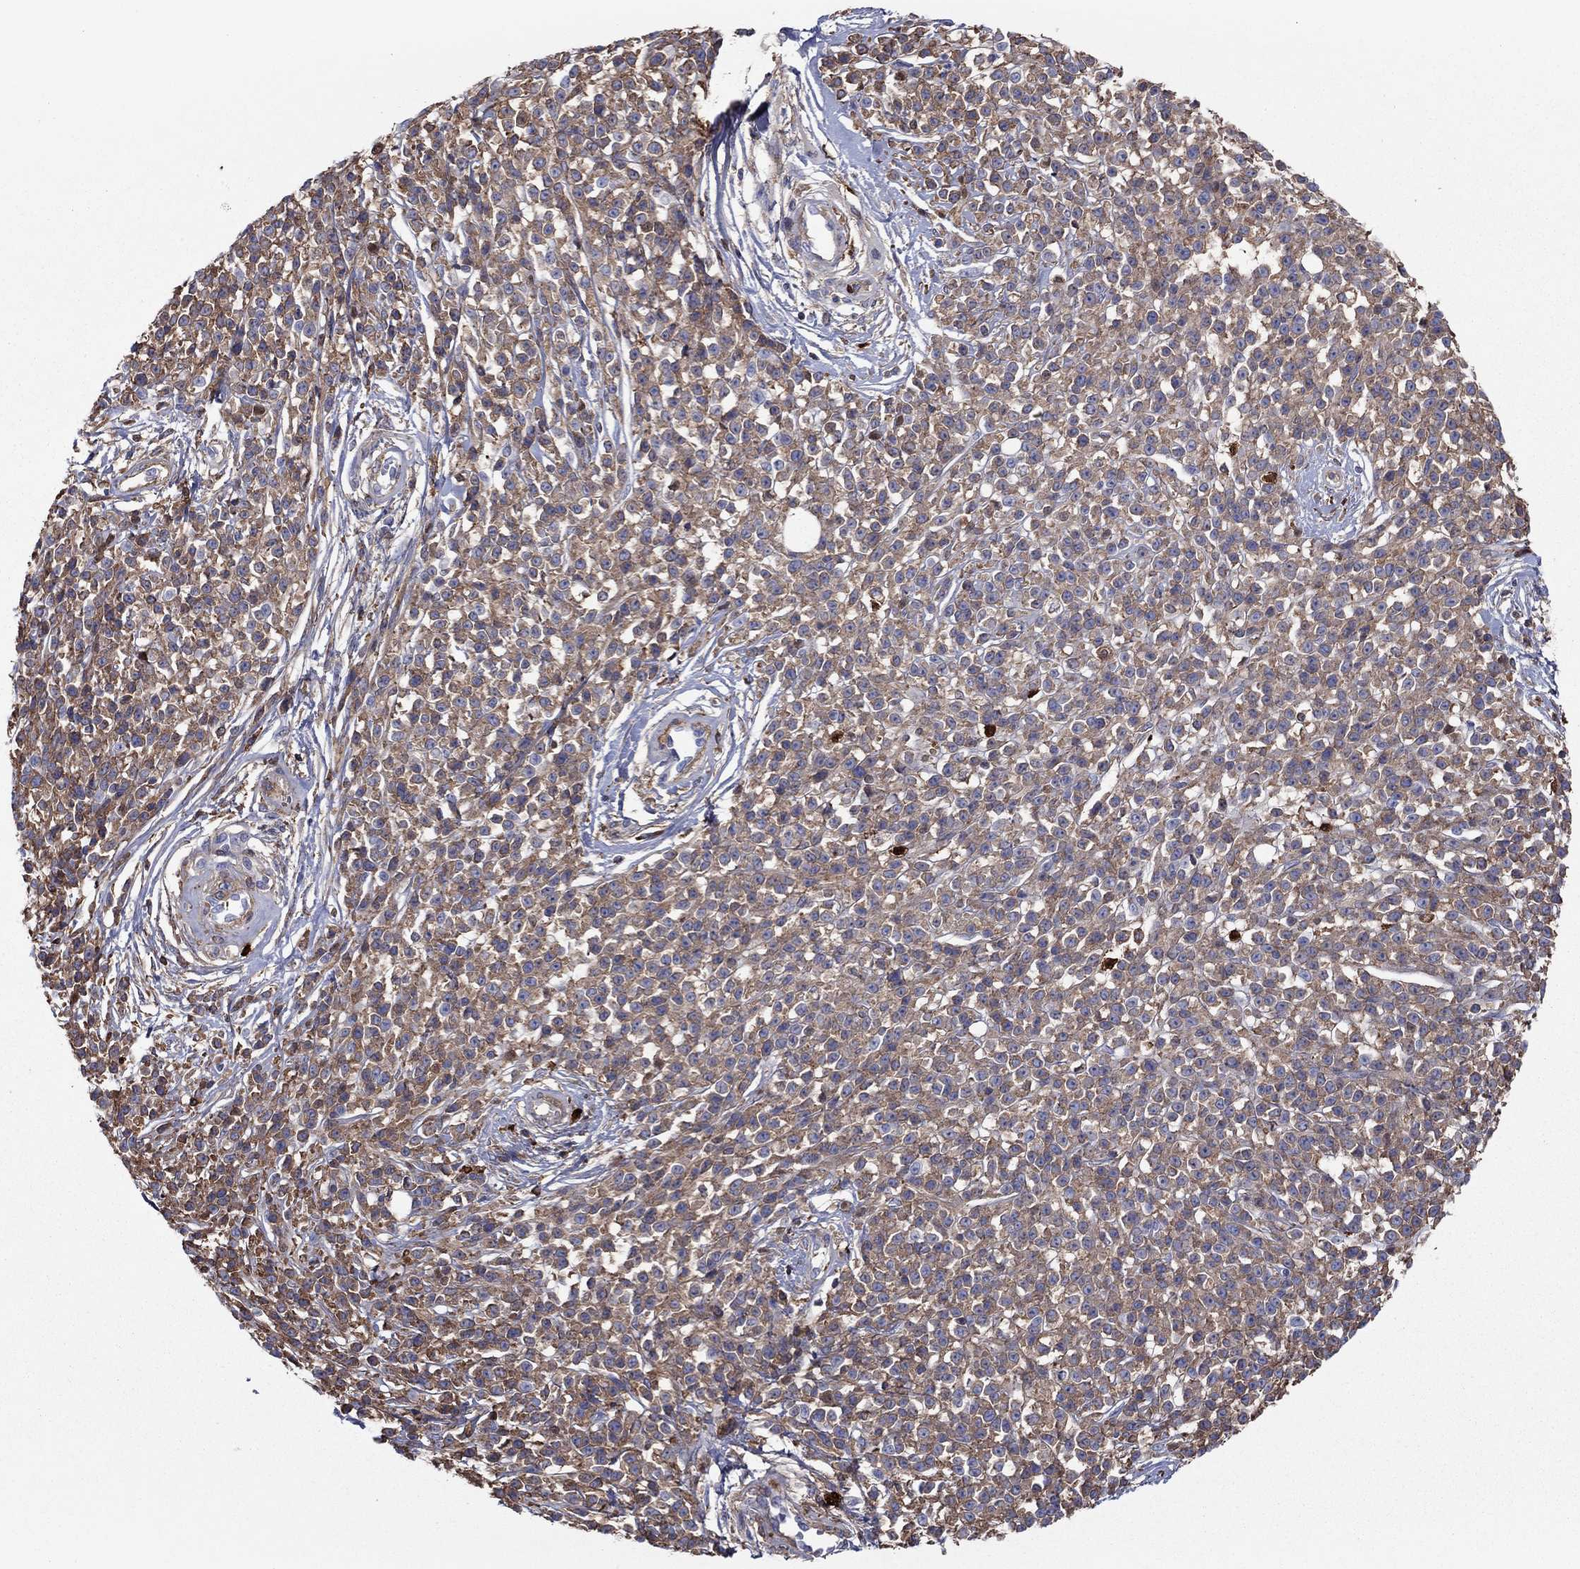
{"staining": {"intensity": "moderate", "quantity": "25%-75%", "location": "cytoplasmic/membranous"}, "tissue": "melanoma", "cell_type": "Tumor cells", "image_type": "cancer", "snomed": [{"axis": "morphology", "description": "Malignant melanoma, NOS"}, {"axis": "topography", "description": "Skin"}, {"axis": "topography", "description": "Skin of trunk"}], "caption": "Malignant melanoma tissue displays moderate cytoplasmic/membranous positivity in approximately 25%-75% of tumor cells, visualized by immunohistochemistry. The staining was performed using DAB, with brown indicating positive protein expression. Nuclei are stained blue with hematoxylin.", "gene": "HPX", "patient": {"sex": "male", "age": 74}}